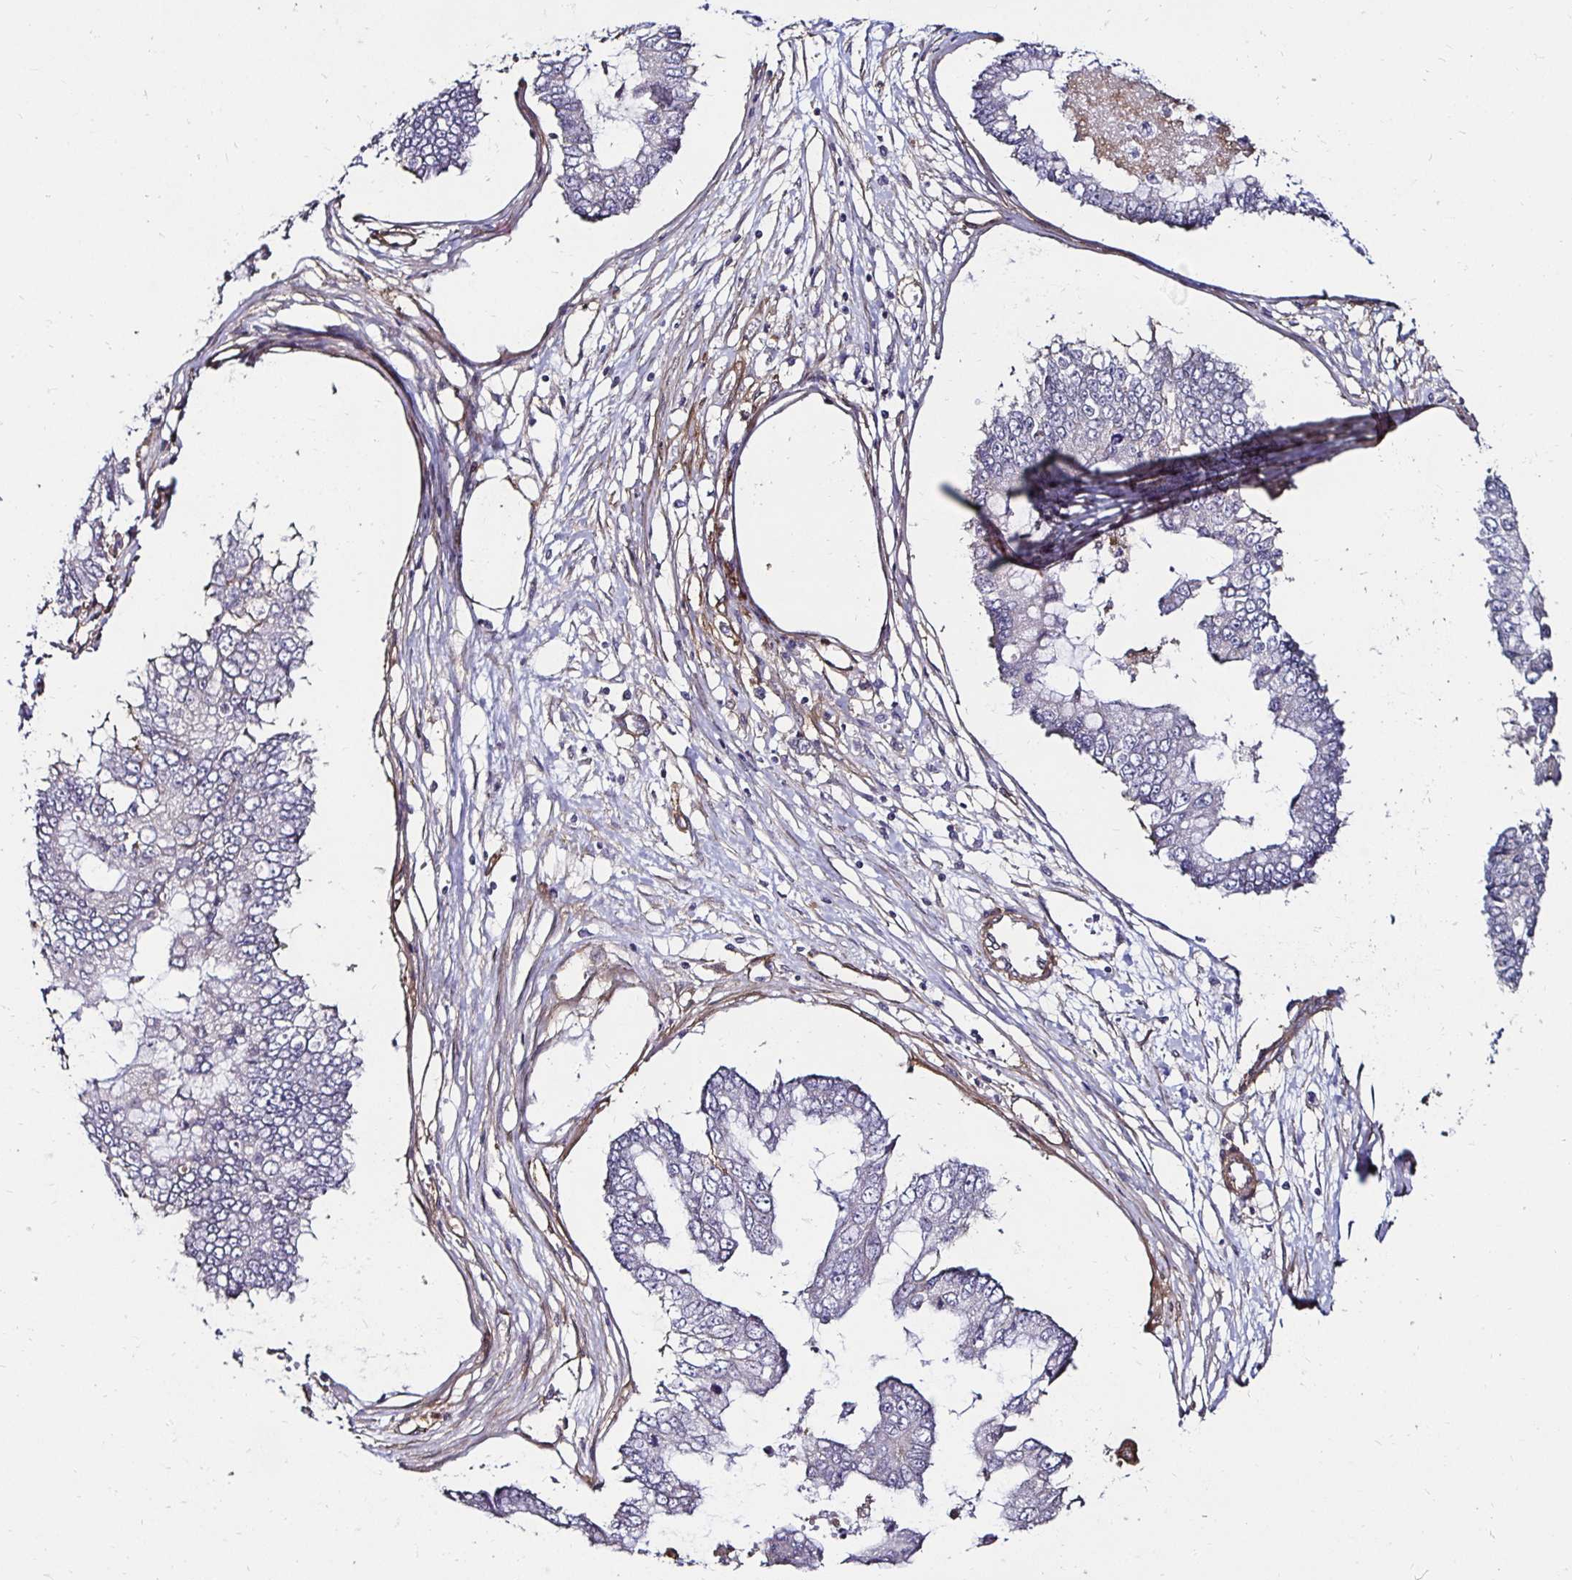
{"staining": {"intensity": "negative", "quantity": "none", "location": "none"}, "tissue": "ovarian cancer", "cell_type": "Tumor cells", "image_type": "cancer", "snomed": [{"axis": "morphology", "description": "Cystadenocarcinoma, mucinous, NOS"}, {"axis": "topography", "description": "Ovary"}], "caption": "DAB immunohistochemical staining of ovarian mucinous cystadenocarcinoma shows no significant positivity in tumor cells. (Stains: DAB (3,3'-diaminobenzidine) immunohistochemistry (IHC) with hematoxylin counter stain, Microscopy: brightfield microscopy at high magnification).", "gene": "ITGB1", "patient": {"sex": "female", "age": 72}}